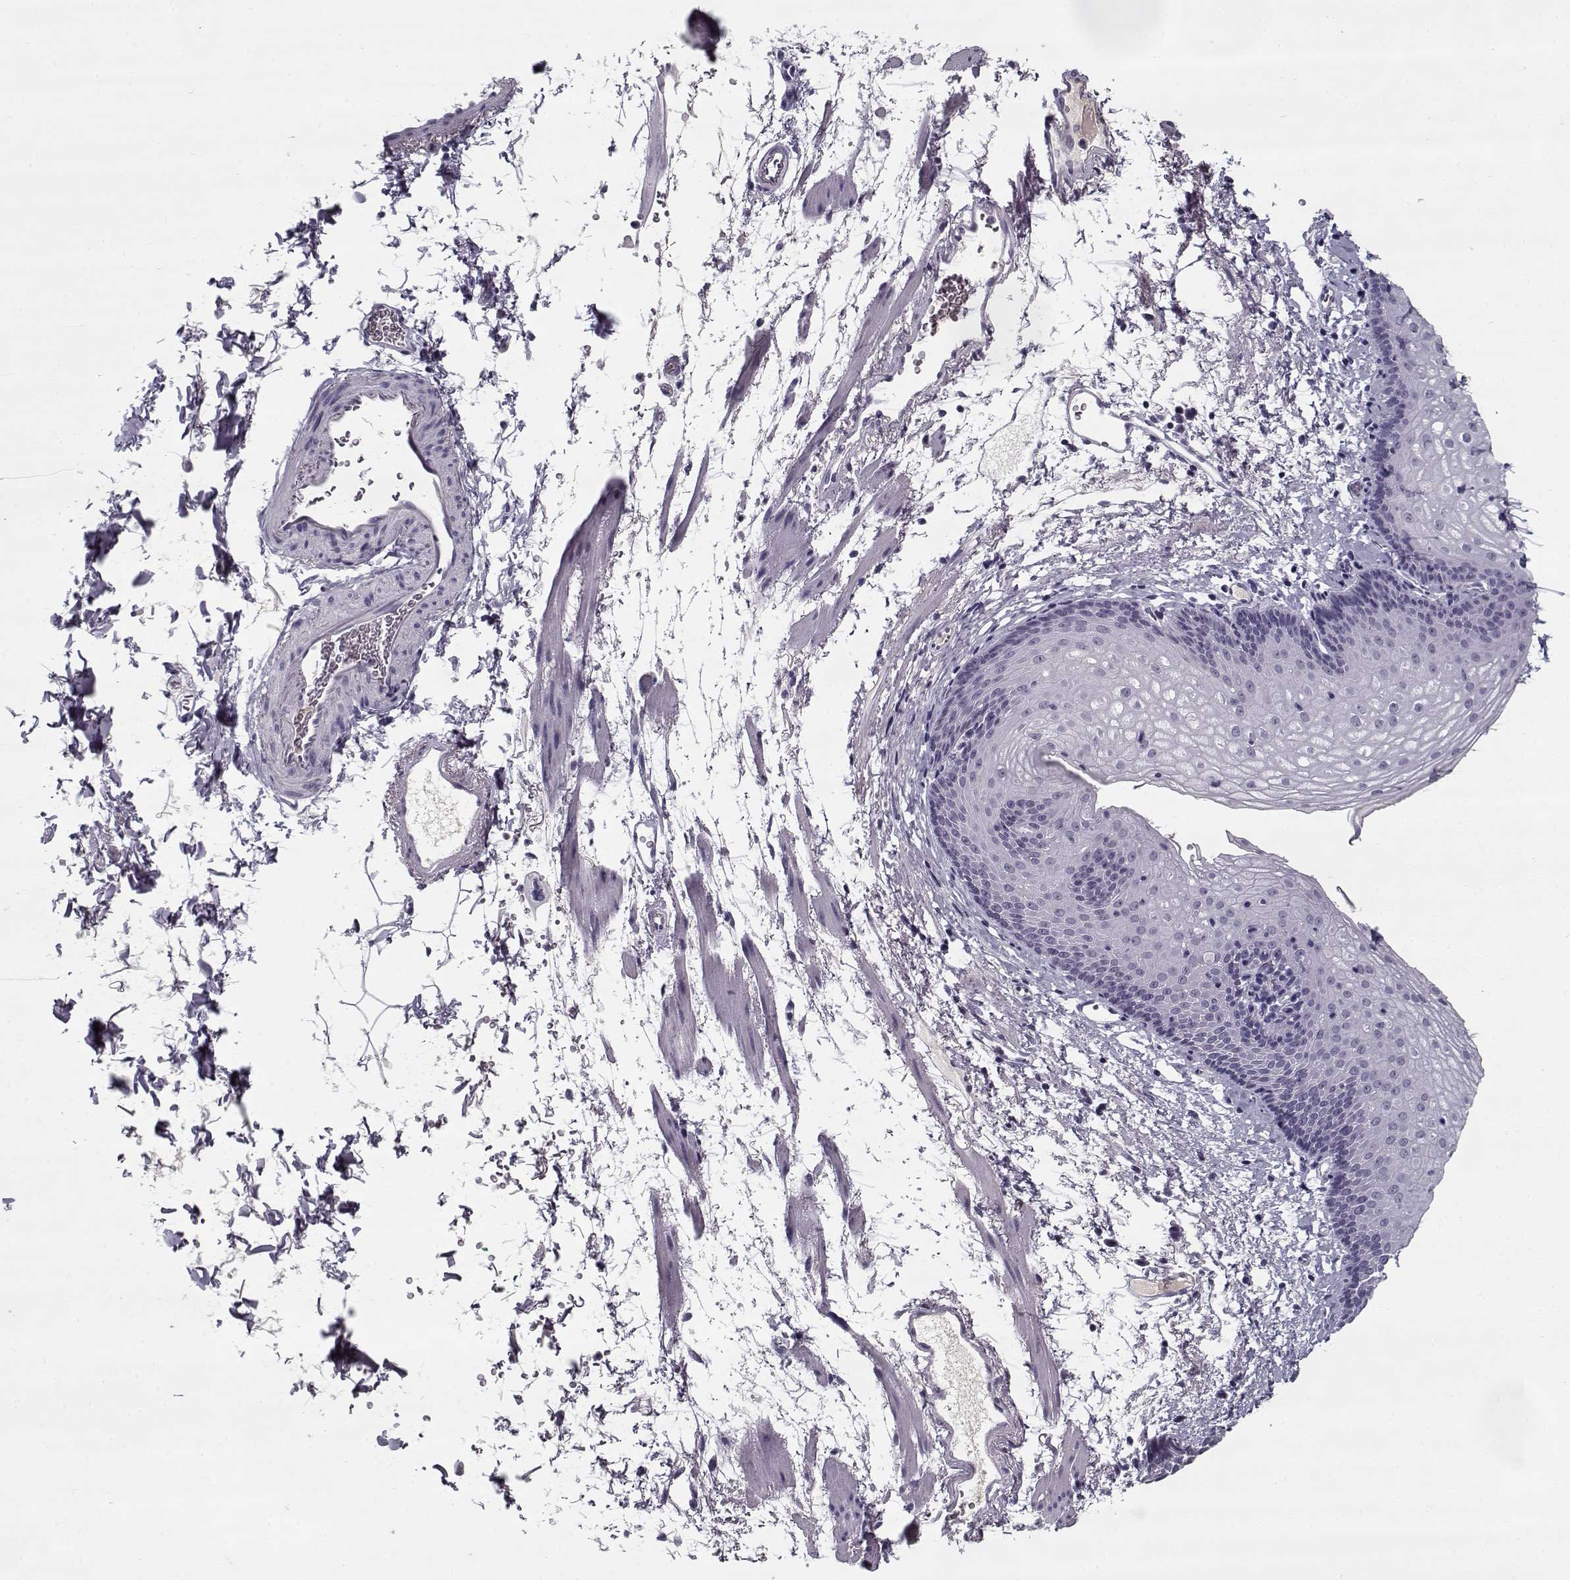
{"staining": {"intensity": "negative", "quantity": "none", "location": "none"}, "tissue": "esophagus", "cell_type": "Squamous epithelial cells", "image_type": "normal", "snomed": [{"axis": "morphology", "description": "Normal tissue, NOS"}, {"axis": "topography", "description": "Esophagus"}], "caption": "Protein analysis of normal esophagus reveals no significant positivity in squamous epithelial cells.", "gene": "SPACA9", "patient": {"sex": "female", "age": 64}}